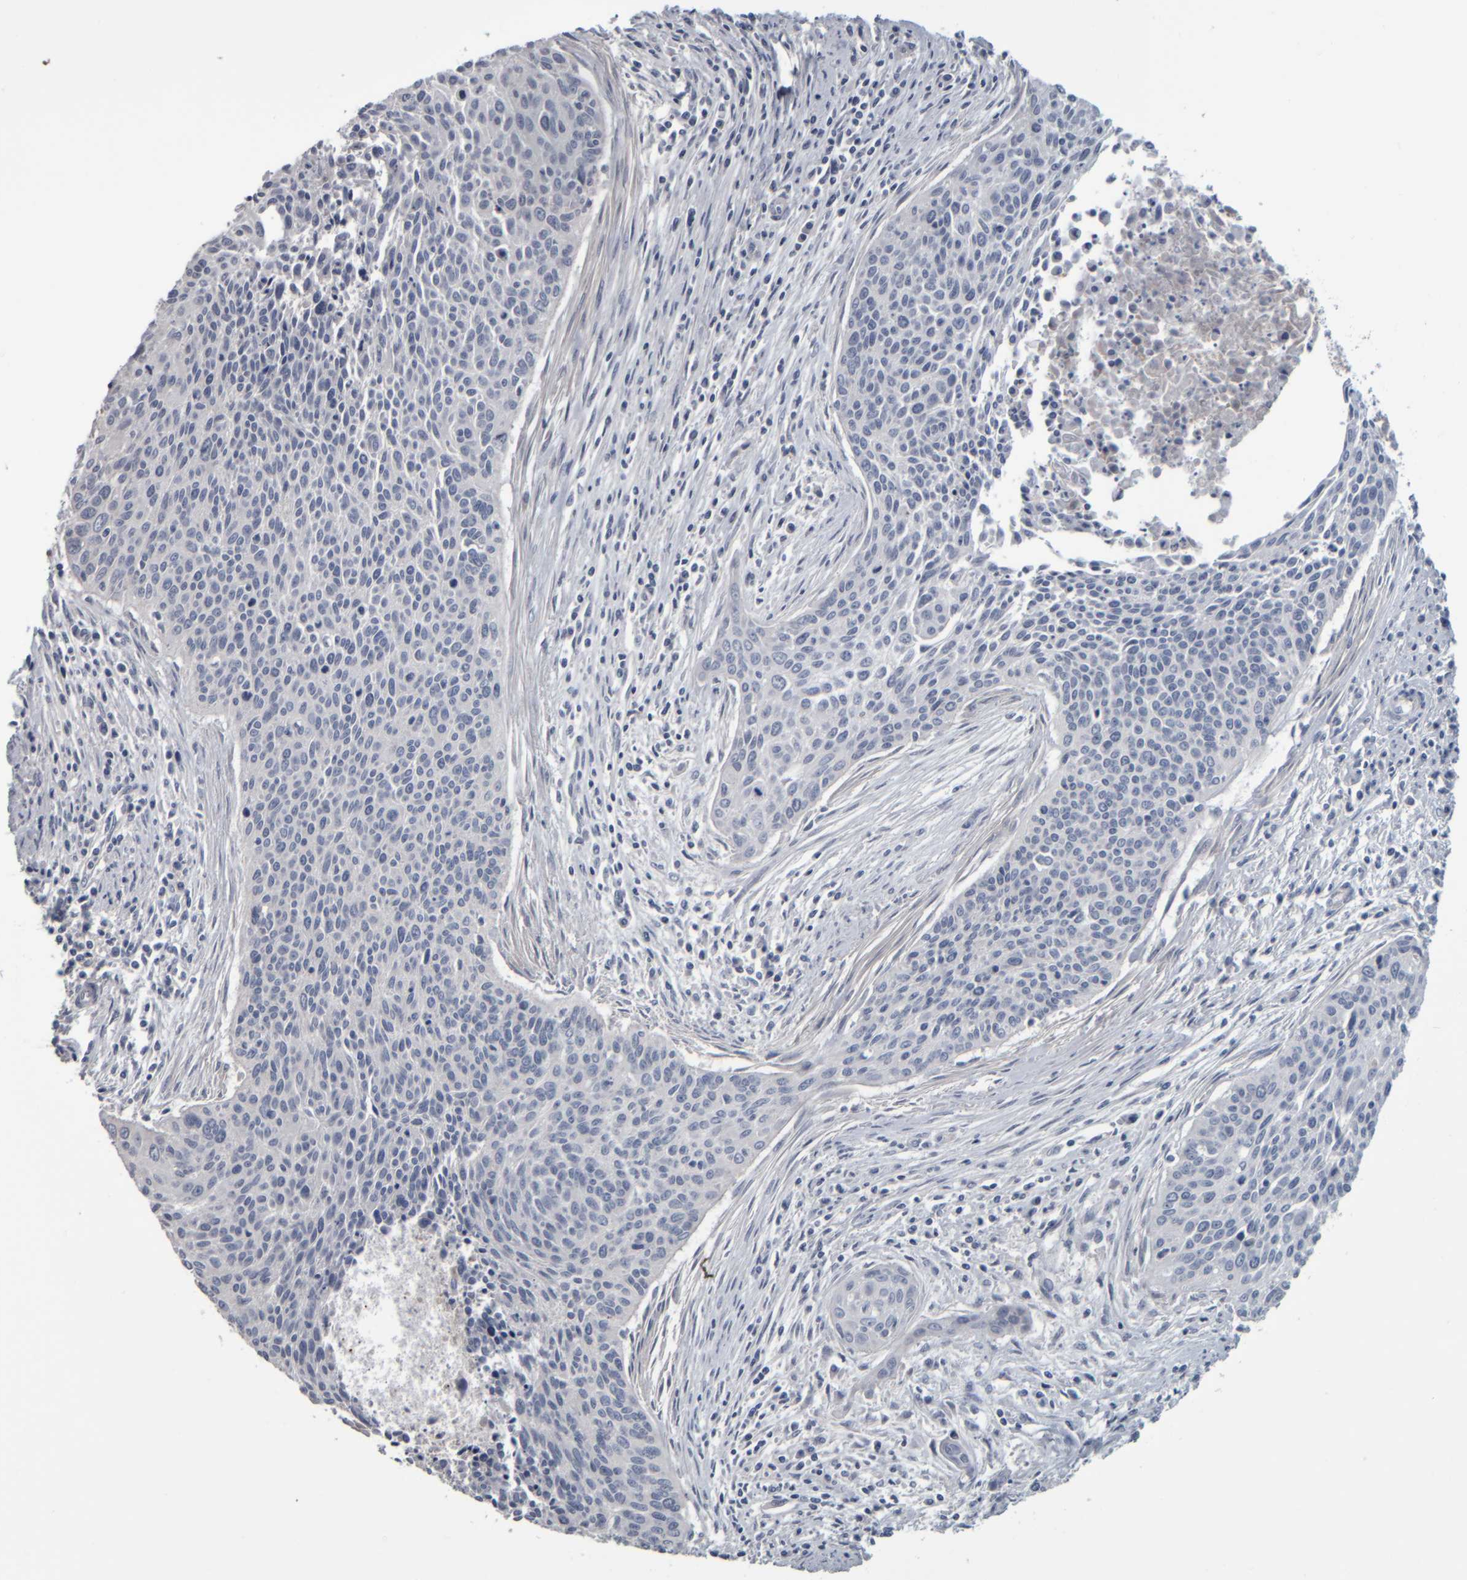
{"staining": {"intensity": "negative", "quantity": "none", "location": "none"}, "tissue": "cervical cancer", "cell_type": "Tumor cells", "image_type": "cancer", "snomed": [{"axis": "morphology", "description": "Squamous cell carcinoma, NOS"}, {"axis": "topography", "description": "Cervix"}], "caption": "A histopathology image of human cervical squamous cell carcinoma is negative for staining in tumor cells. (Immunohistochemistry (ihc), brightfield microscopy, high magnification).", "gene": "CAVIN4", "patient": {"sex": "female", "age": 55}}